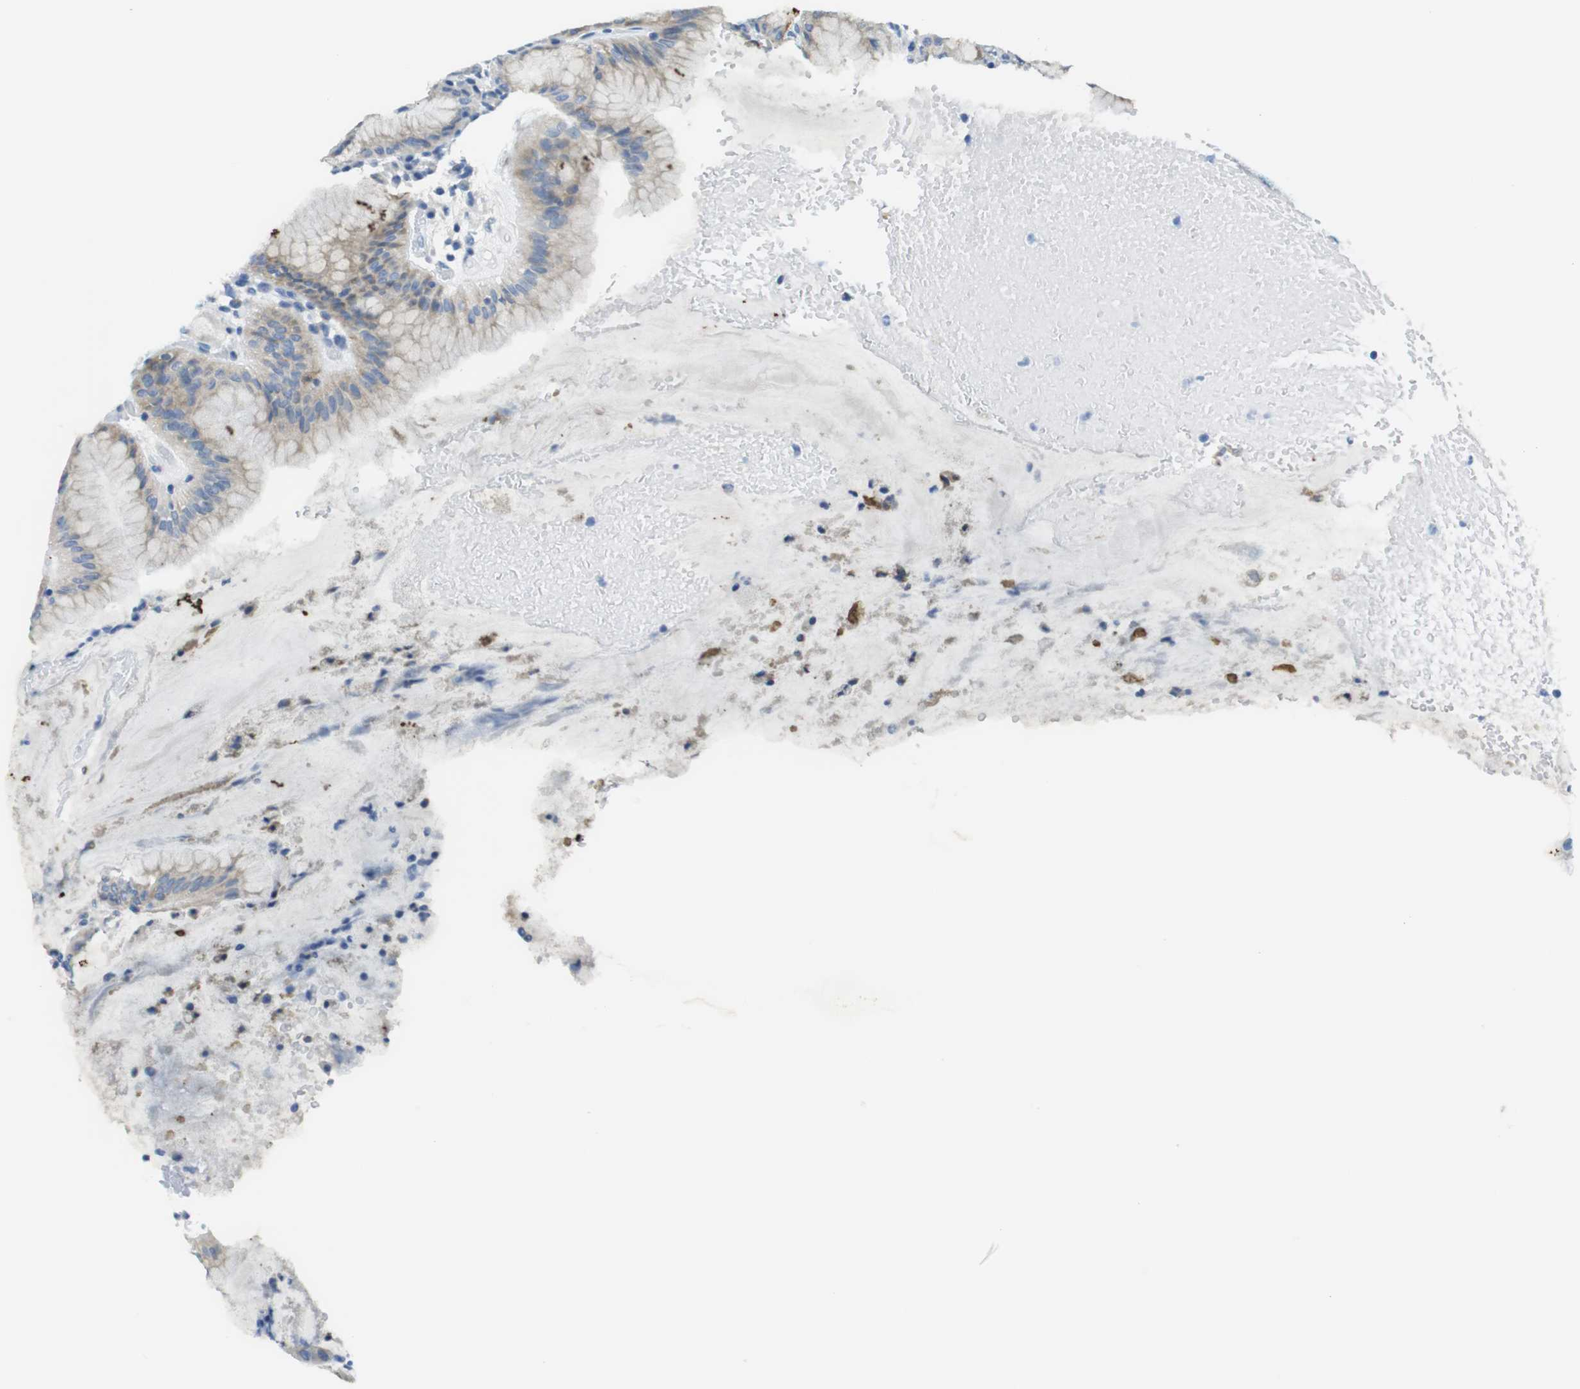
{"staining": {"intensity": "moderate", "quantity": "<25%", "location": "cytoplasmic/membranous"}, "tissue": "stomach", "cell_type": "Glandular cells", "image_type": "normal", "snomed": [{"axis": "morphology", "description": "Normal tissue, NOS"}, {"axis": "topography", "description": "Stomach"}, {"axis": "topography", "description": "Stomach, lower"}], "caption": "A brown stain shows moderate cytoplasmic/membranous staining of a protein in glandular cells of unremarkable stomach.", "gene": "CDH8", "patient": {"sex": "female", "age": 75}}